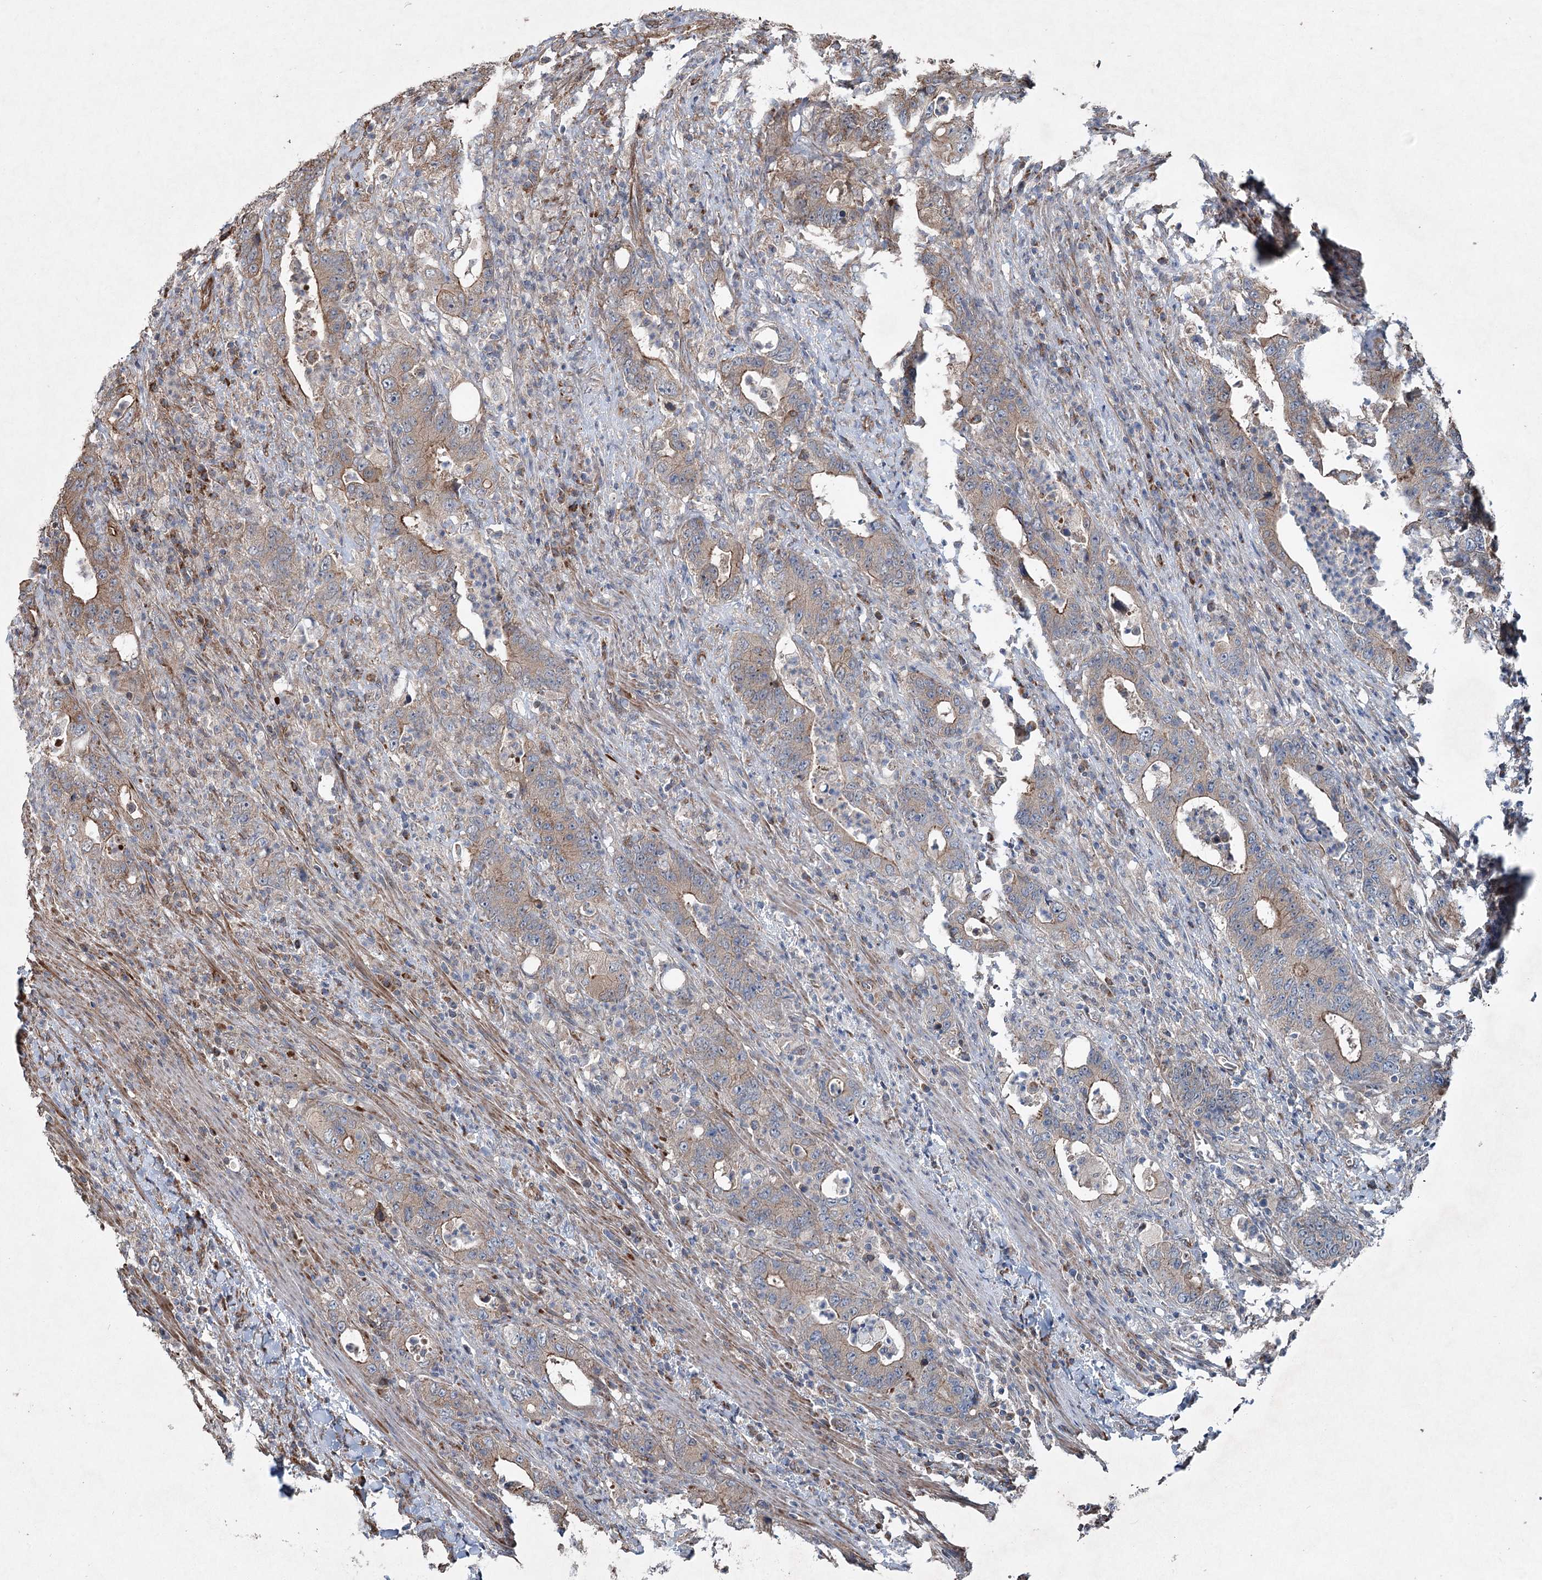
{"staining": {"intensity": "moderate", "quantity": "25%-75%", "location": "cytoplasmic/membranous"}, "tissue": "colorectal cancer", "cell_type": "Tumor cells", "image_type": "cancer", "snomed": [{"axis": "morphology", "description": "Adenocarcinoma, NOS"}, {"axis": "topography", "description": "Colon"}], "caption": "The photomicrograph exhibits a brown stain indicating the presence of a protein in the cytoplasmic/membranous of tumor cells in colorectal cancer (adenocarcinoma). The protein is shown in brown color, while the nuclei are stained blue.", "gene": "SERINC5", "patient": {"sex": "female", "age": 75}}